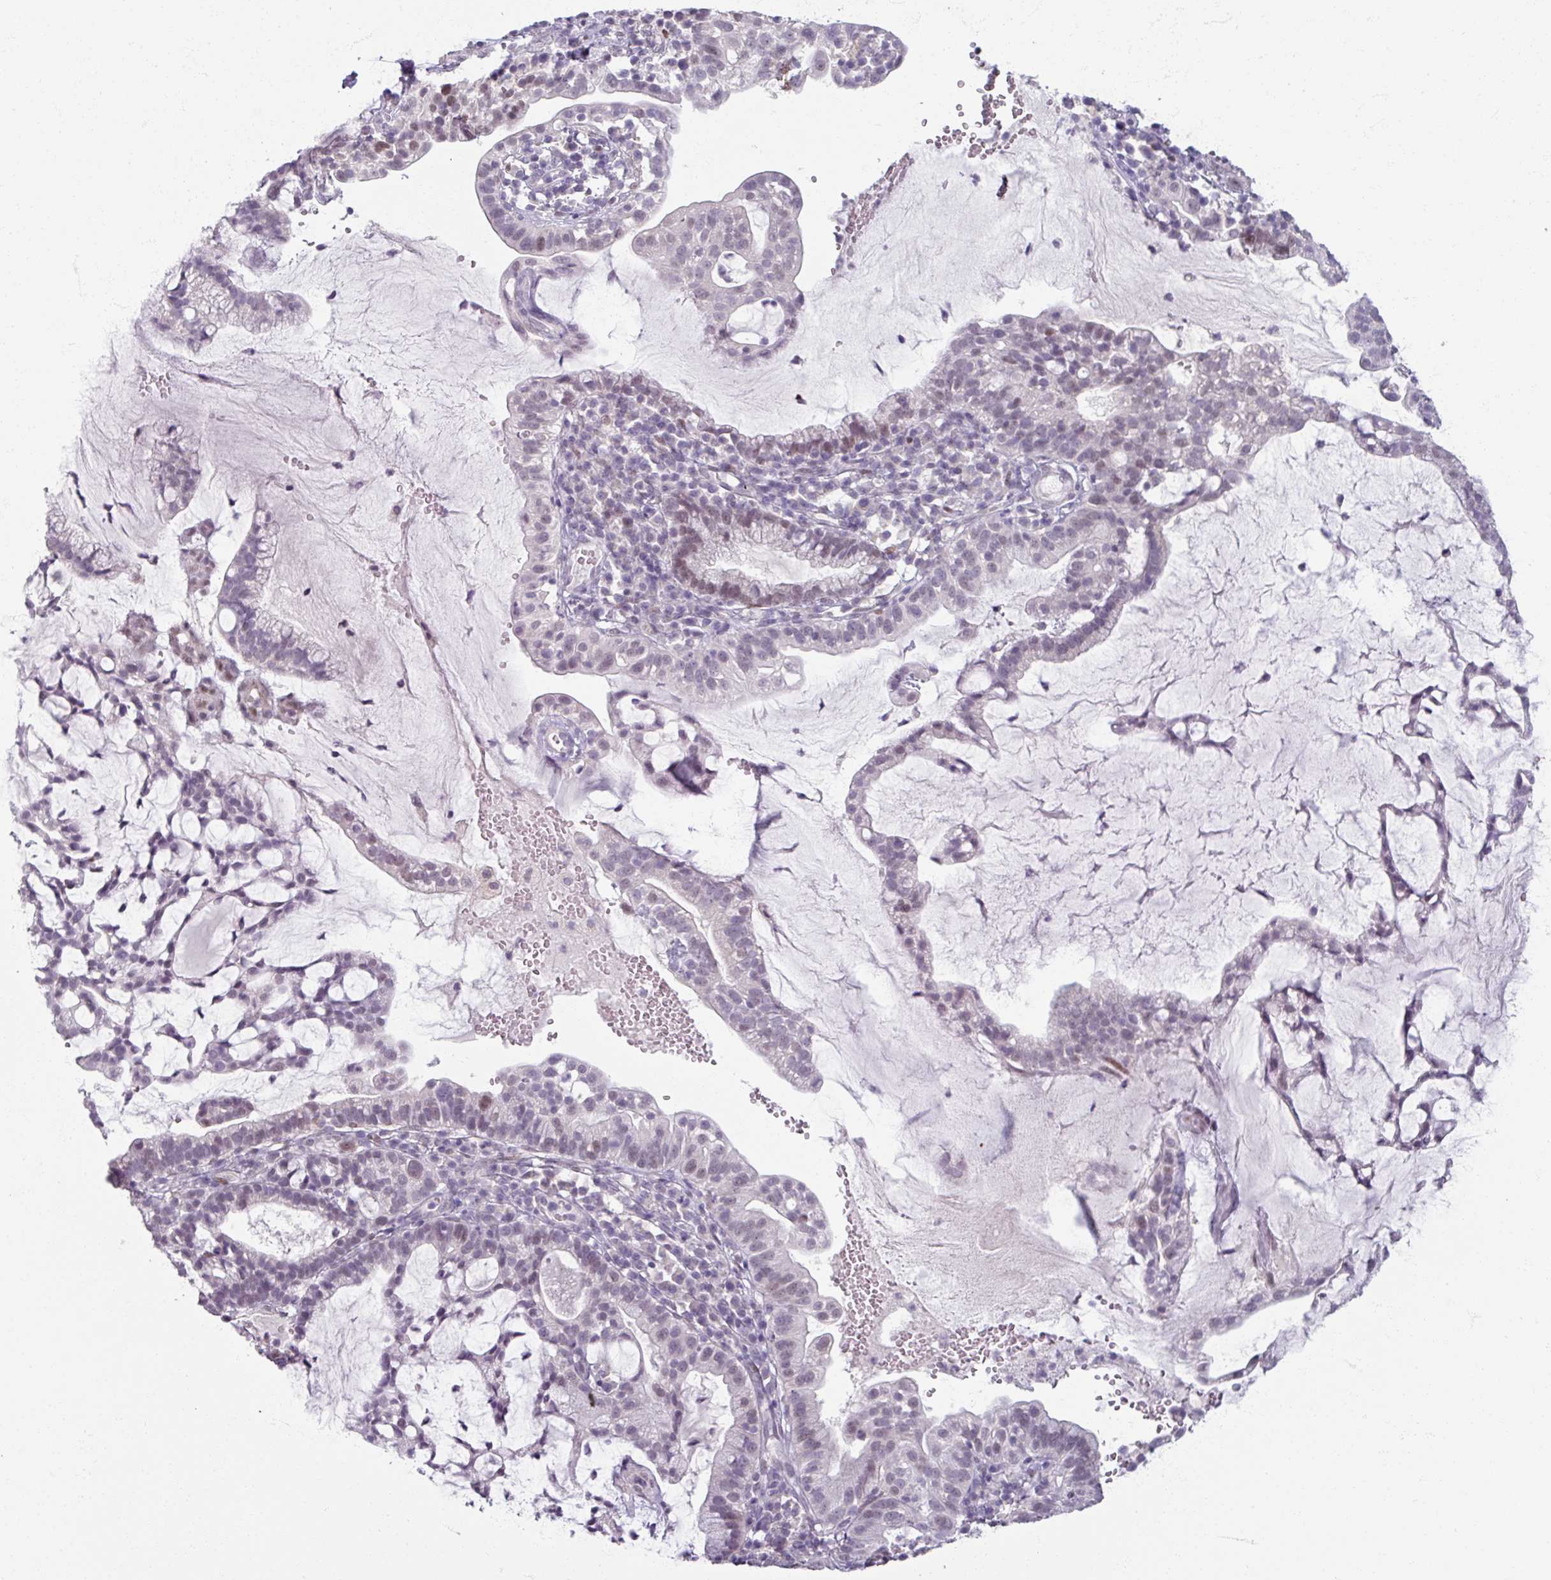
{"staining": {"intensity": "weak", "quantity": "<25%", "location": "nuclear"}, "tissue": "cervical cancer", "cell_type": "Tumor cells", "image_type": "cancer", "snomed": [{"axis": "morphology", "description": "Adenocarcinoma, NOS"}, {"axis": "topography", "description": "Cervix"}], "caption": "The IHC image has no significant positivity in tumor cells of adenocarcinoma (cervical) tissue.", "gene": "SOX11", "patient": {"sex": "female", "age": 41}}